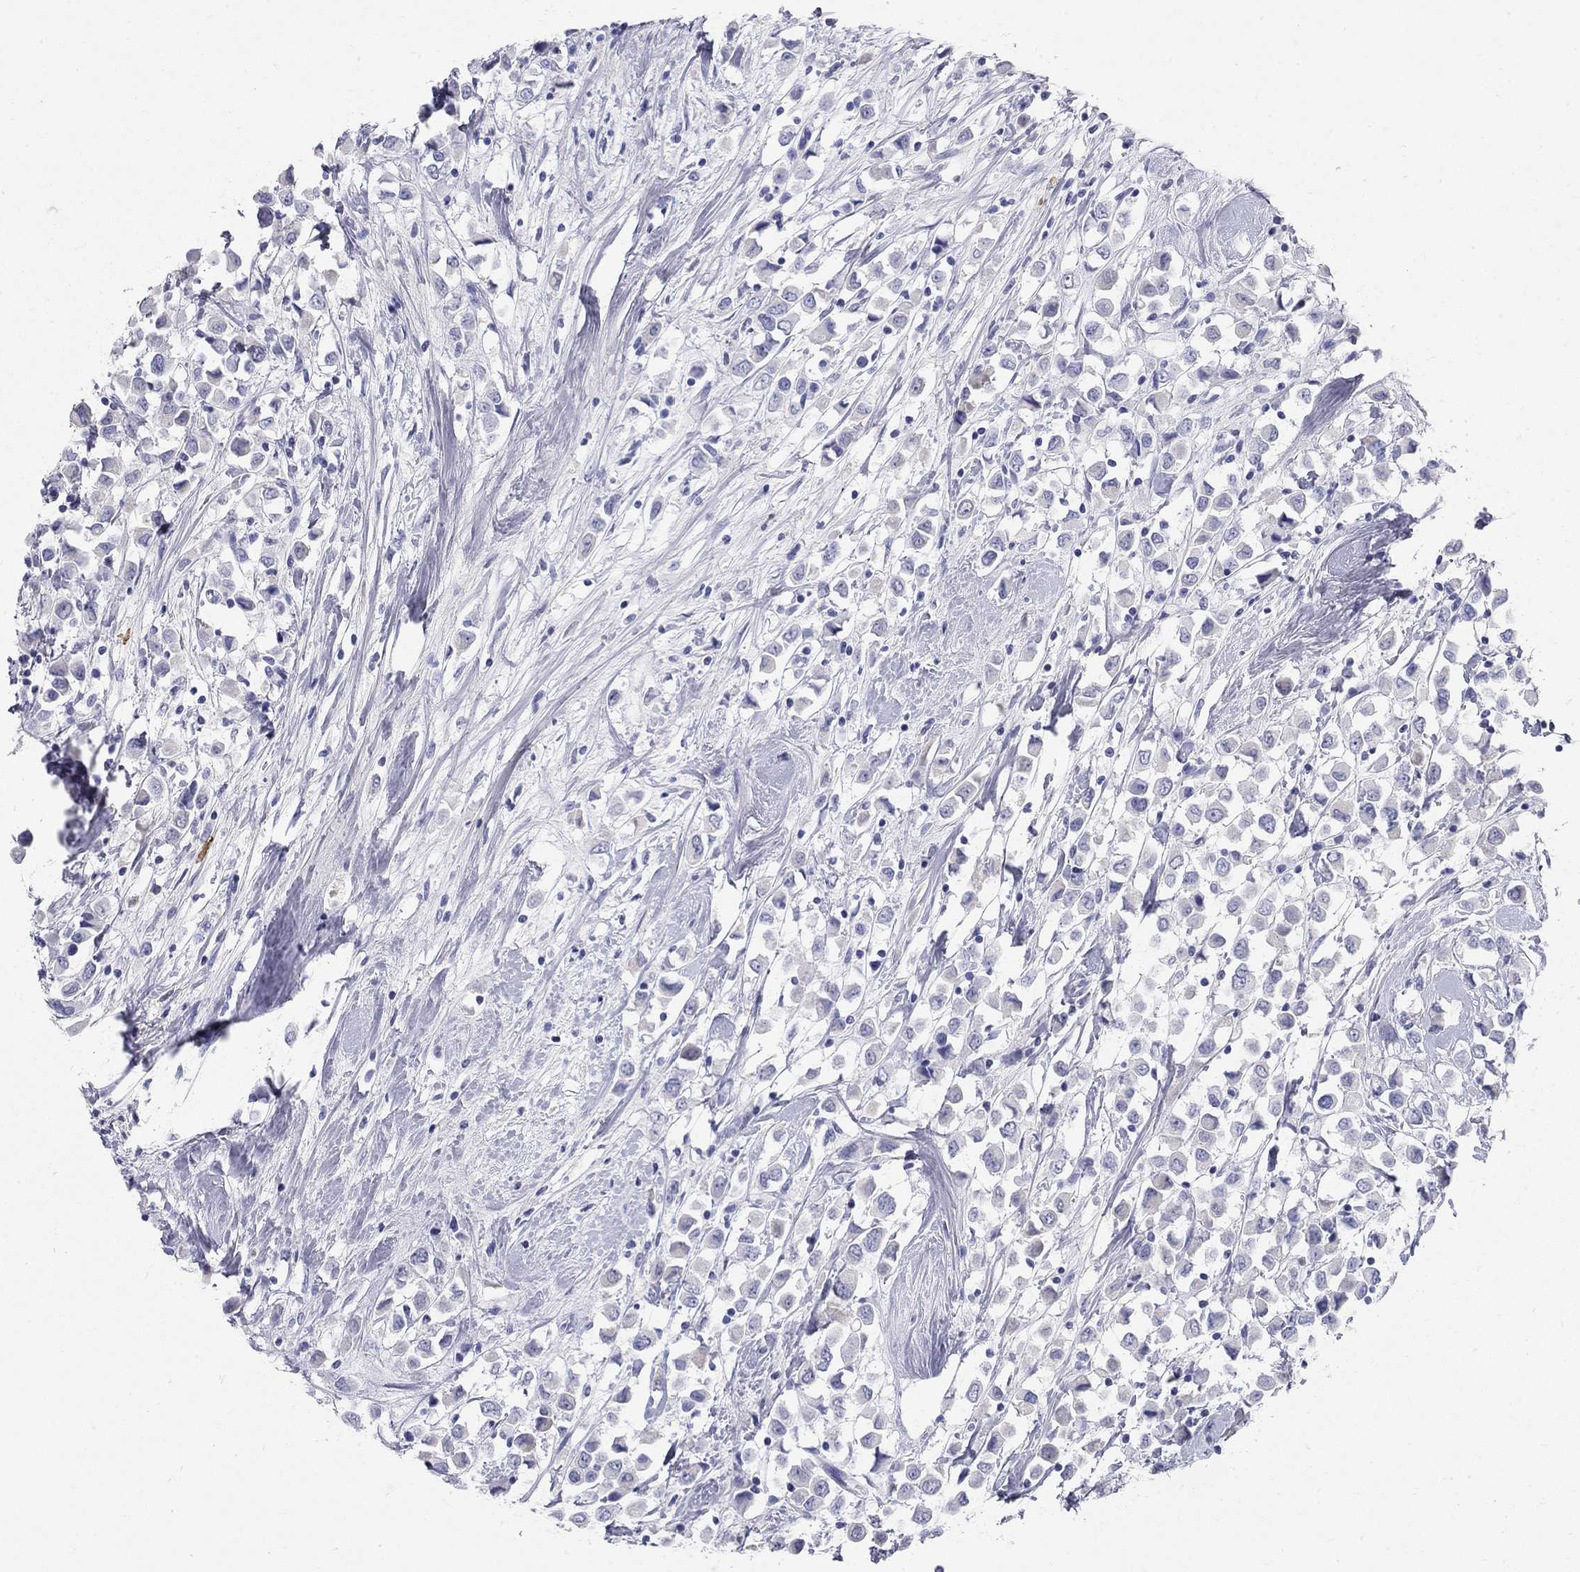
{"staining": {"intensity": "negative", "quantity": "none", "location": "none"}, "tissue": "breast cancer", "cell_type": "Tumor cells", "image_type": "cancer", "snomed": [{"axis": "morphology", "description": "Duct carcinoma"}, {"axis": "topography", "description": "Breast"}], "caption": "Immunohistochemistry (IHC) of human breast cancer (infiltrating ductal carcinoma) displays no expression in tumor cells.", "gene": "PHOX2B", "patient": {"sex": "female", "age": 61}}